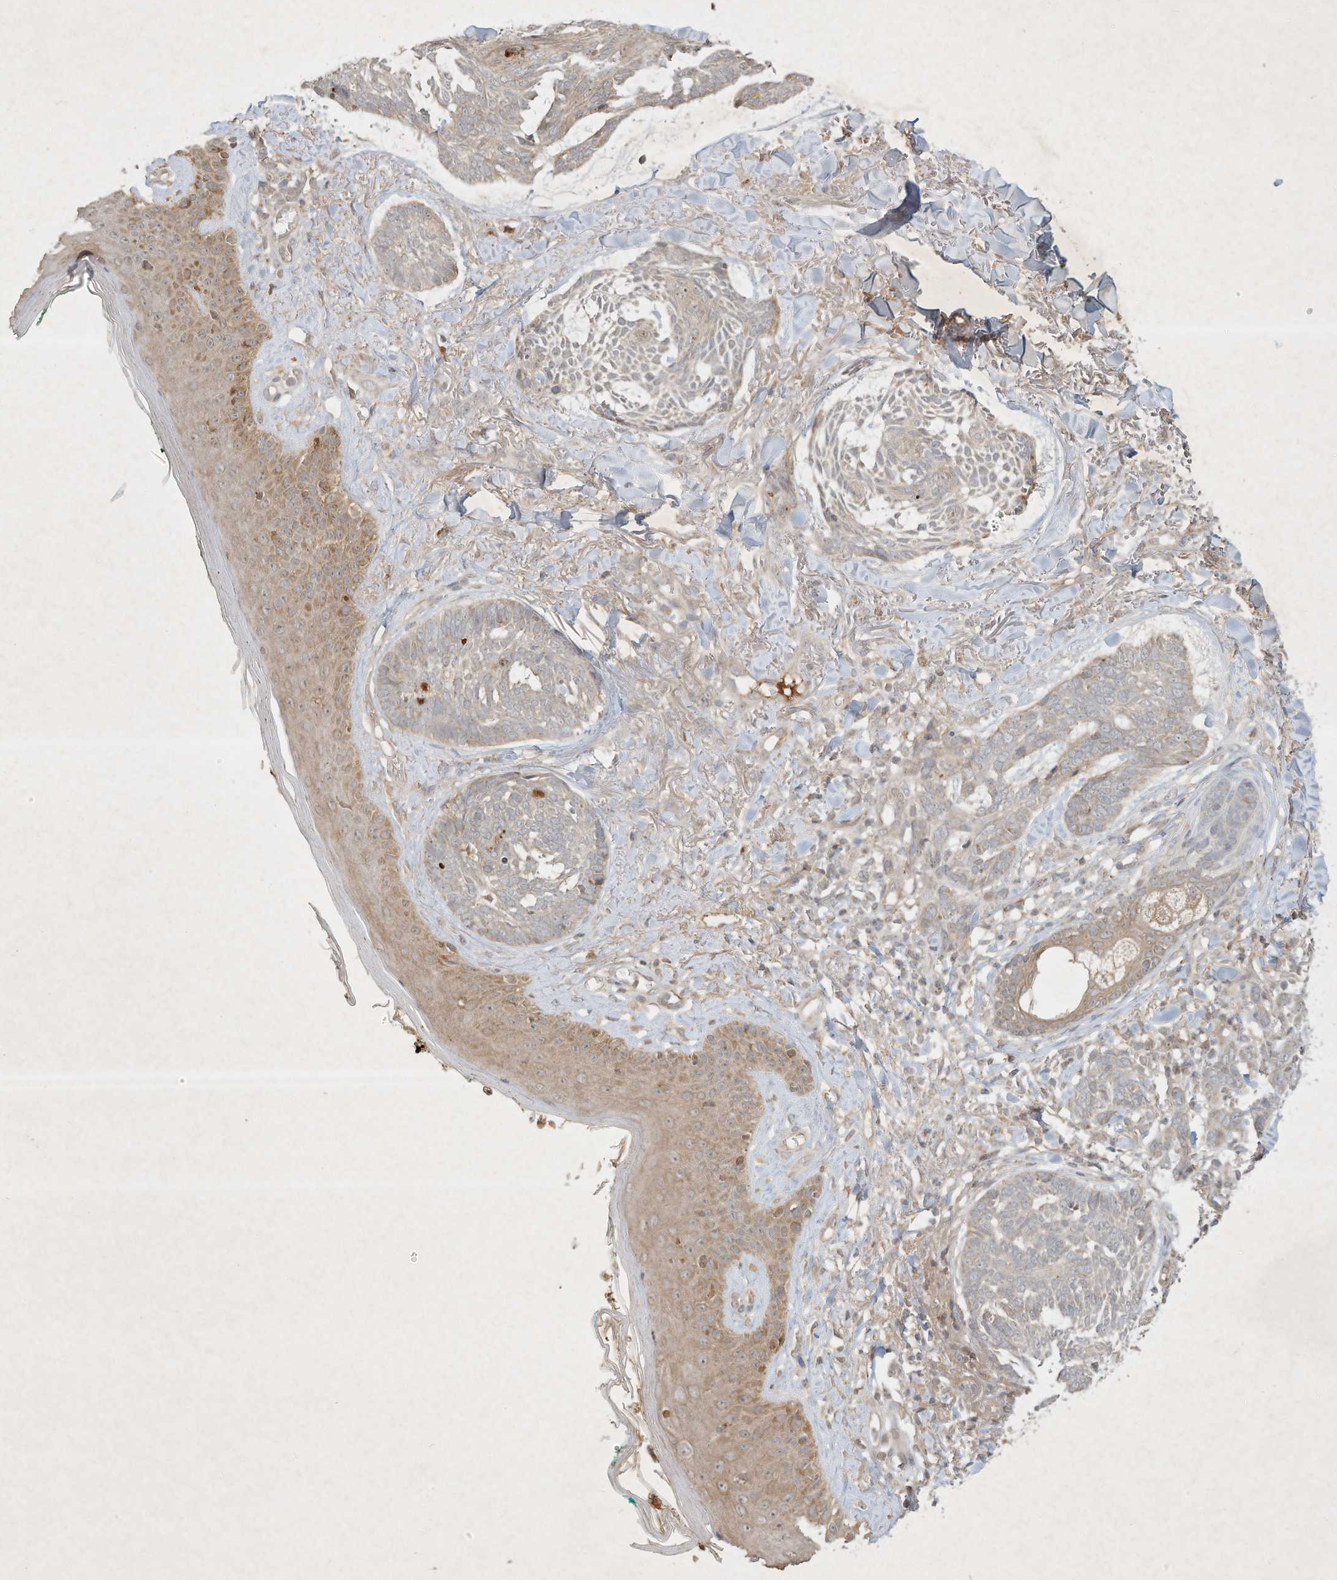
{"staining": {"intensity": "weak", "quantity": "<25%", "location": "cytoplasmic/membranous"}, "tissue": "skin cancer", "cell_type": "Tumor cells", "image_type": "cancer", "snomed": [{"axis": "morphology", "description": "Basal cell carcinoma"}, {"axis": "topography", "description": "Skin"}], "caption": "Histopathology image shows no significant protein expression in tumor cells of skin cancer.", "gene": "BTRC", "patient": {"sex": "male", "age": 43}}